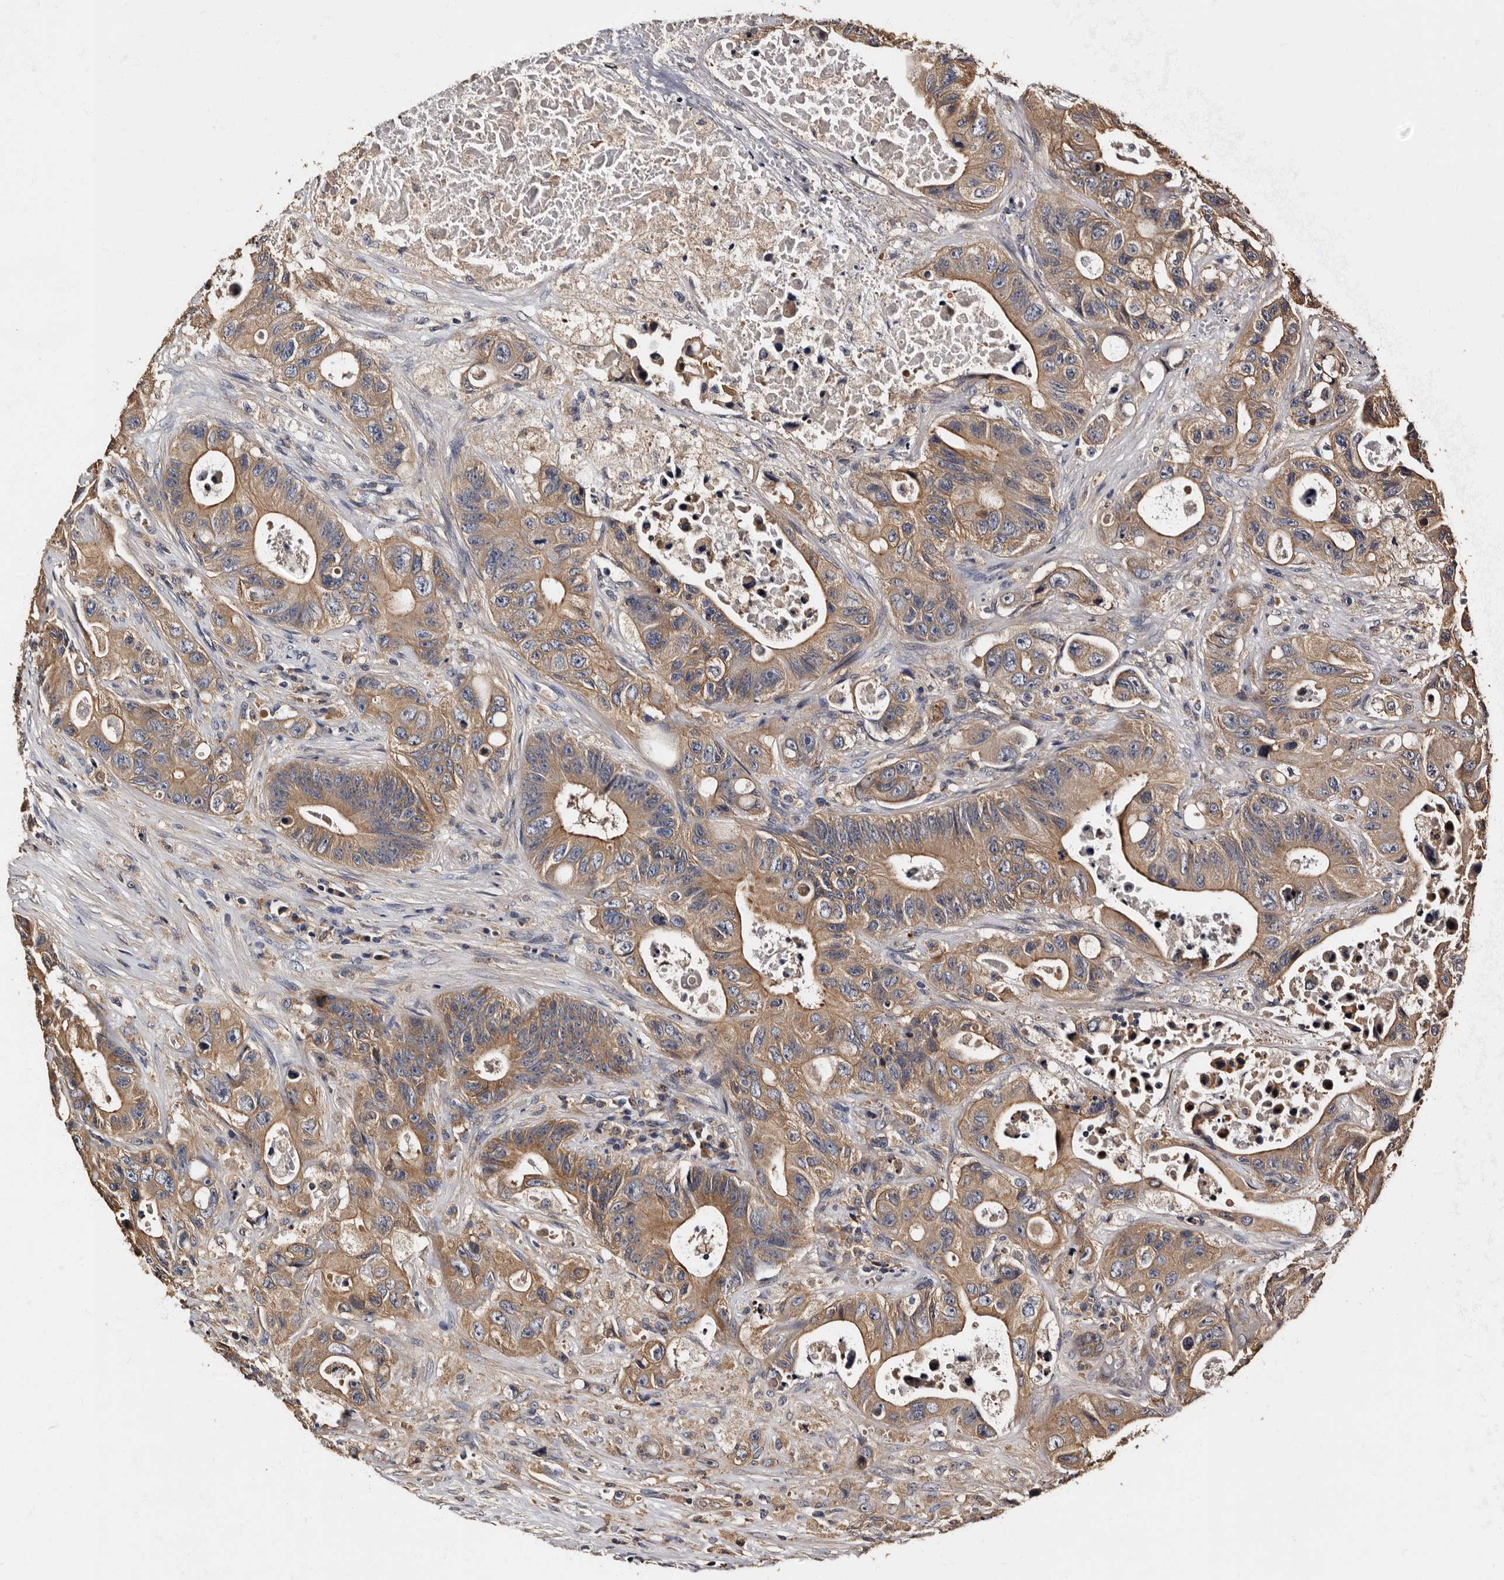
{"staining": {"intensity": "moderate", "quantity": ">75%", "location": "cytoplasmic/membranous"}, "tissue": "colorectal cancer", "cell_type": "Tumor cells", "image_type": "cancer", "snomed": [{"axis": "morphology", "description": "Adenocarcinoma, NOS"}, {"axis": "topography", "description": "Colon"}], "caption": "Immunohistochemical staining of colorectal cancer reveals medium levels of moderate cytoplasmic/membranous protein staining in approximately >75% of tumor cells.", "gene": "ADCK5", "patient": {"sex": "female", "age": 46}}